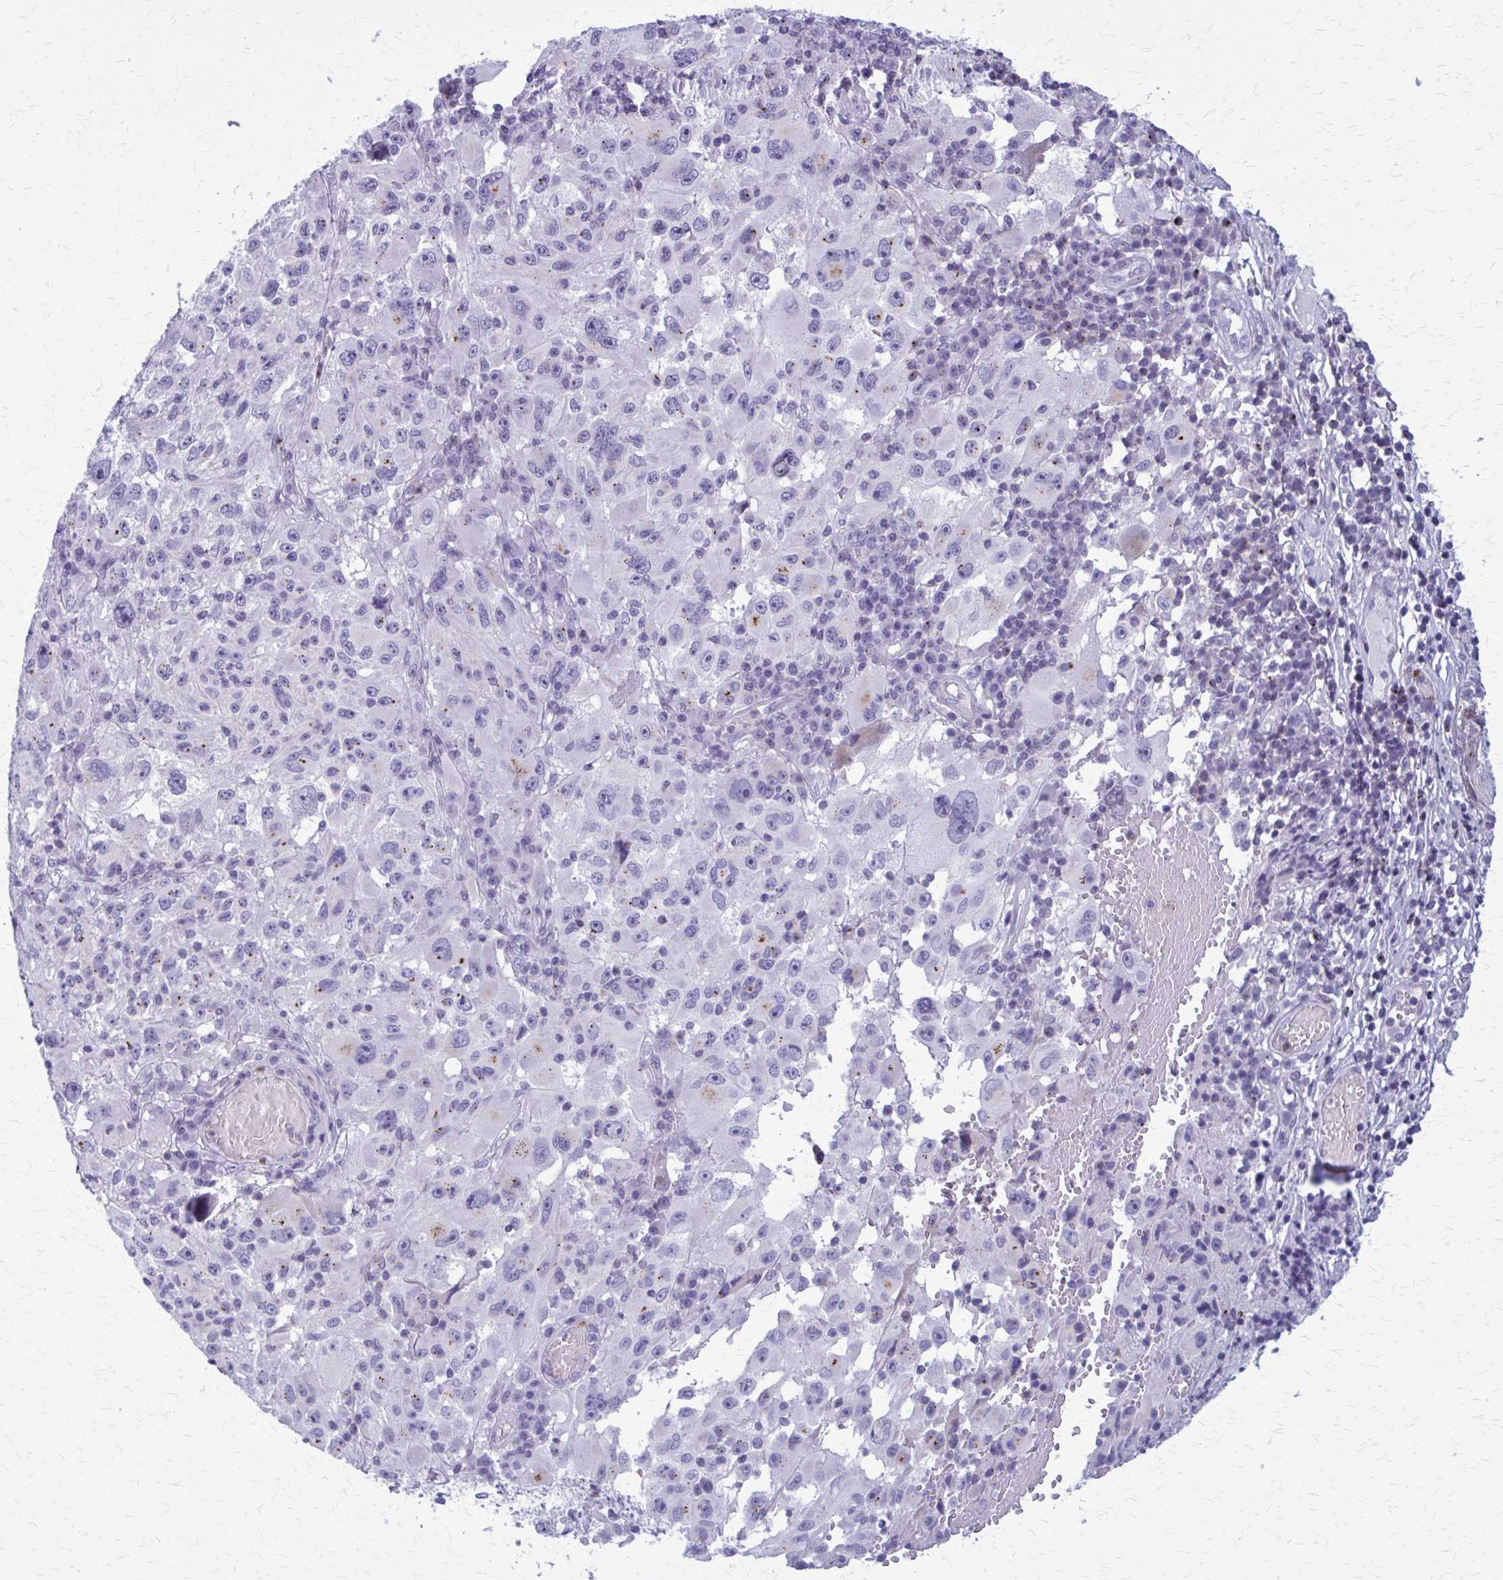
{"staining": {"intensity": "moderate", "quantity": "<25%", "location": "cytoplasmic/membranous"}, "tissue": "melanoma", "cell_type": "Tumor cells", "image_type": "cancer", "snomed": [{"axis": "morphology", "description": "Malignant melanoma, NOS"}, {"axis": "topography", "description": "Skin"}], "caption": "A high-resolution histopathology image shows IHC staining of malignant melanoma, which demonstrates moderate cytoplasmic/membranous expression in approximately <25% of tumor cells.", "gene": "PEDS1", "patient": {"sex": "female", "age": 71}}